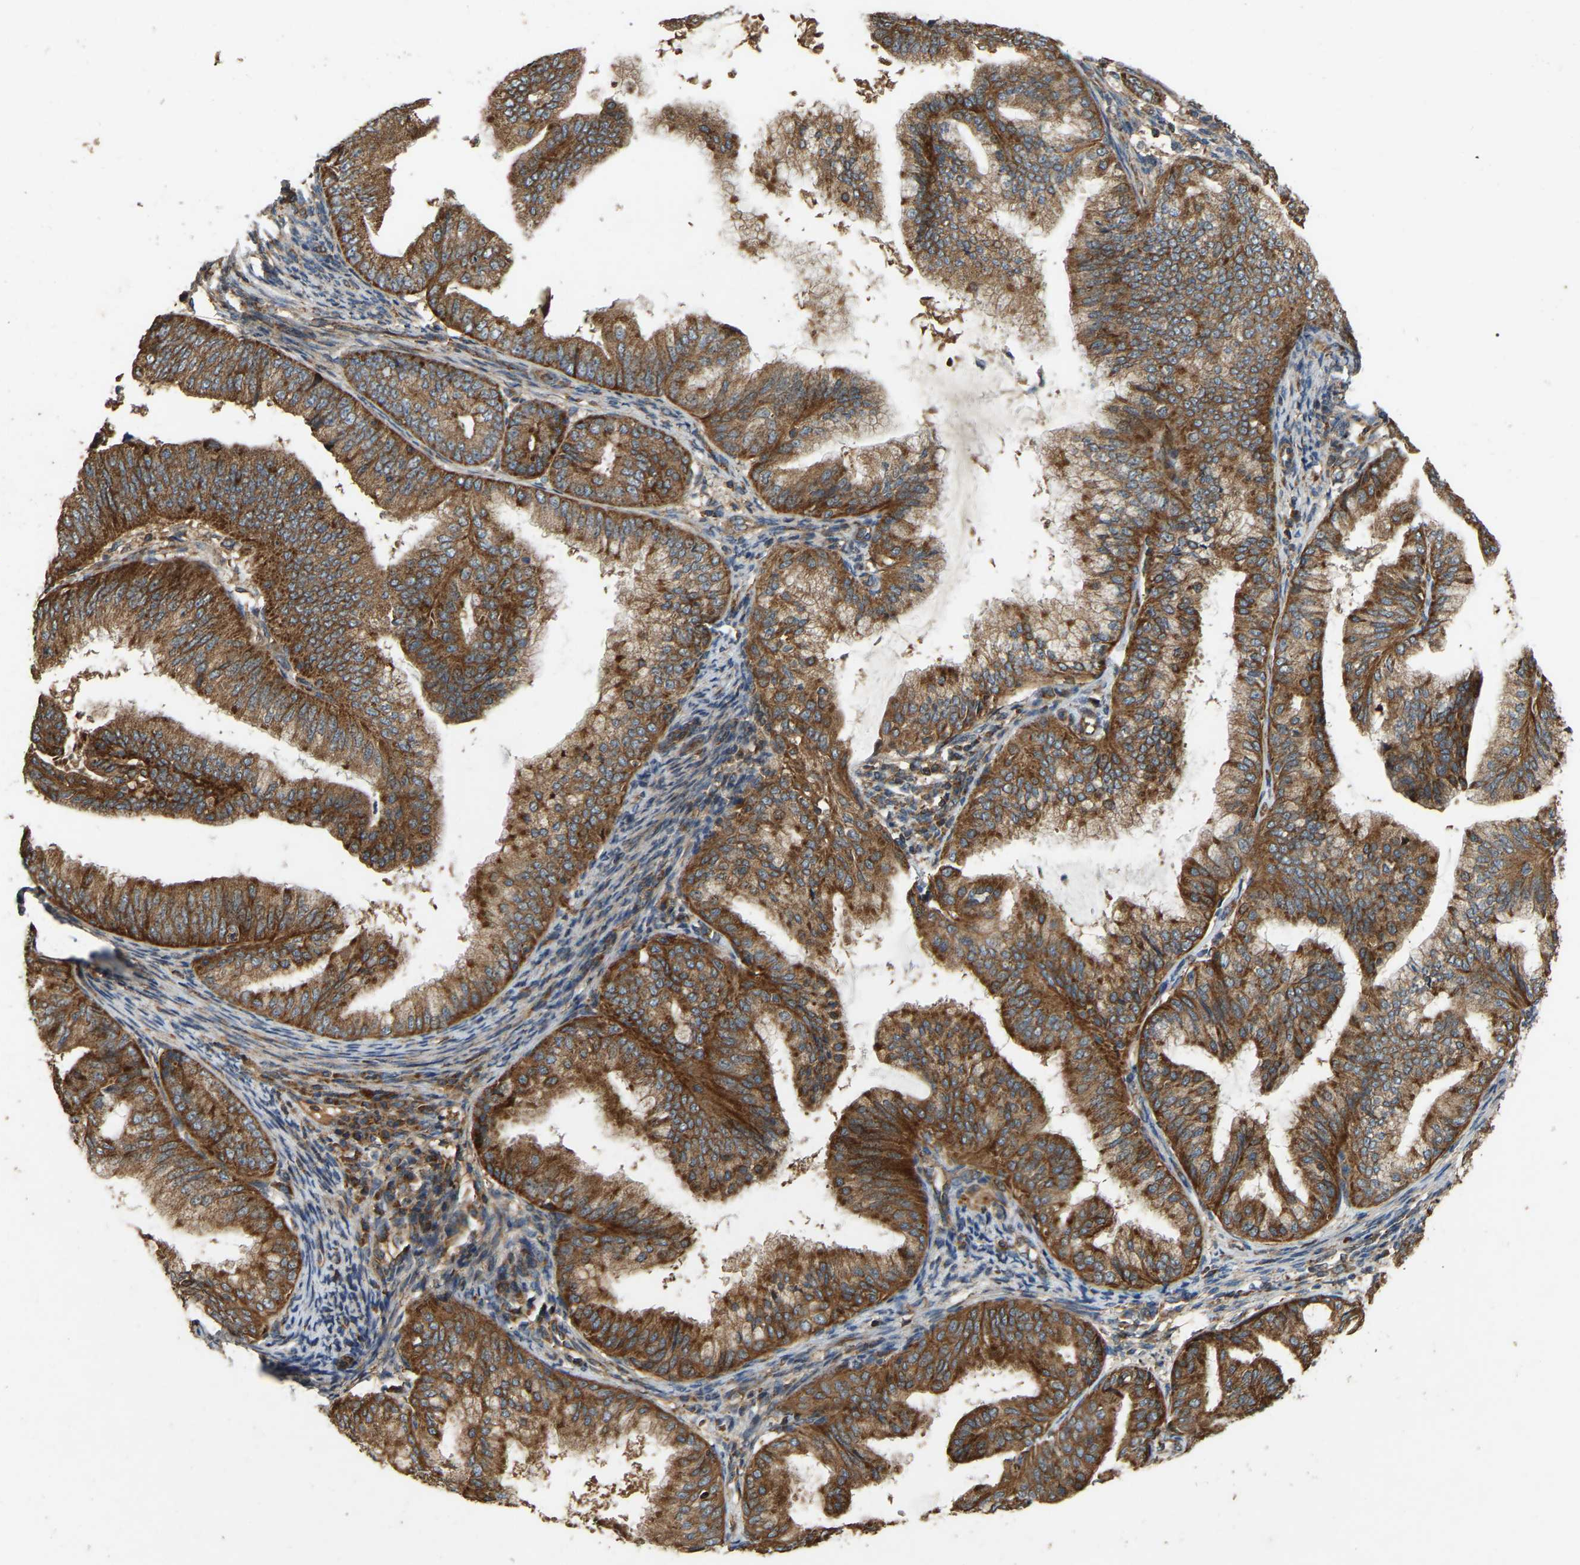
{"staining": {"intensity": "strong", "quantity": ">75%", "location": "cytoplasmic/membranous"}, "tissue": "endometrial cancer", "cell_type": "Tumor cells", "image_type": "cancer", "snomed": [{"axis": "morphology", "description": "Adenocarcinoma, NOS"}, {"axis": "topography", "description": "Endometrium"}], "caption": "An IHC histopathology image of neoplastic tissue is shown. Protein staining in brown highlights strong cytoplasmic/membranous positivity in endometrial cancer (adenocarcinoma) within tumor cells. The staining was performed using DAB (3,3'-diaminobenzidine), with brown indicating positive protein expression. Nuclei are stained blue with hematoxylin.", "gene": "SAMD9L", "patient": {"sex": "female", "age": 63}}